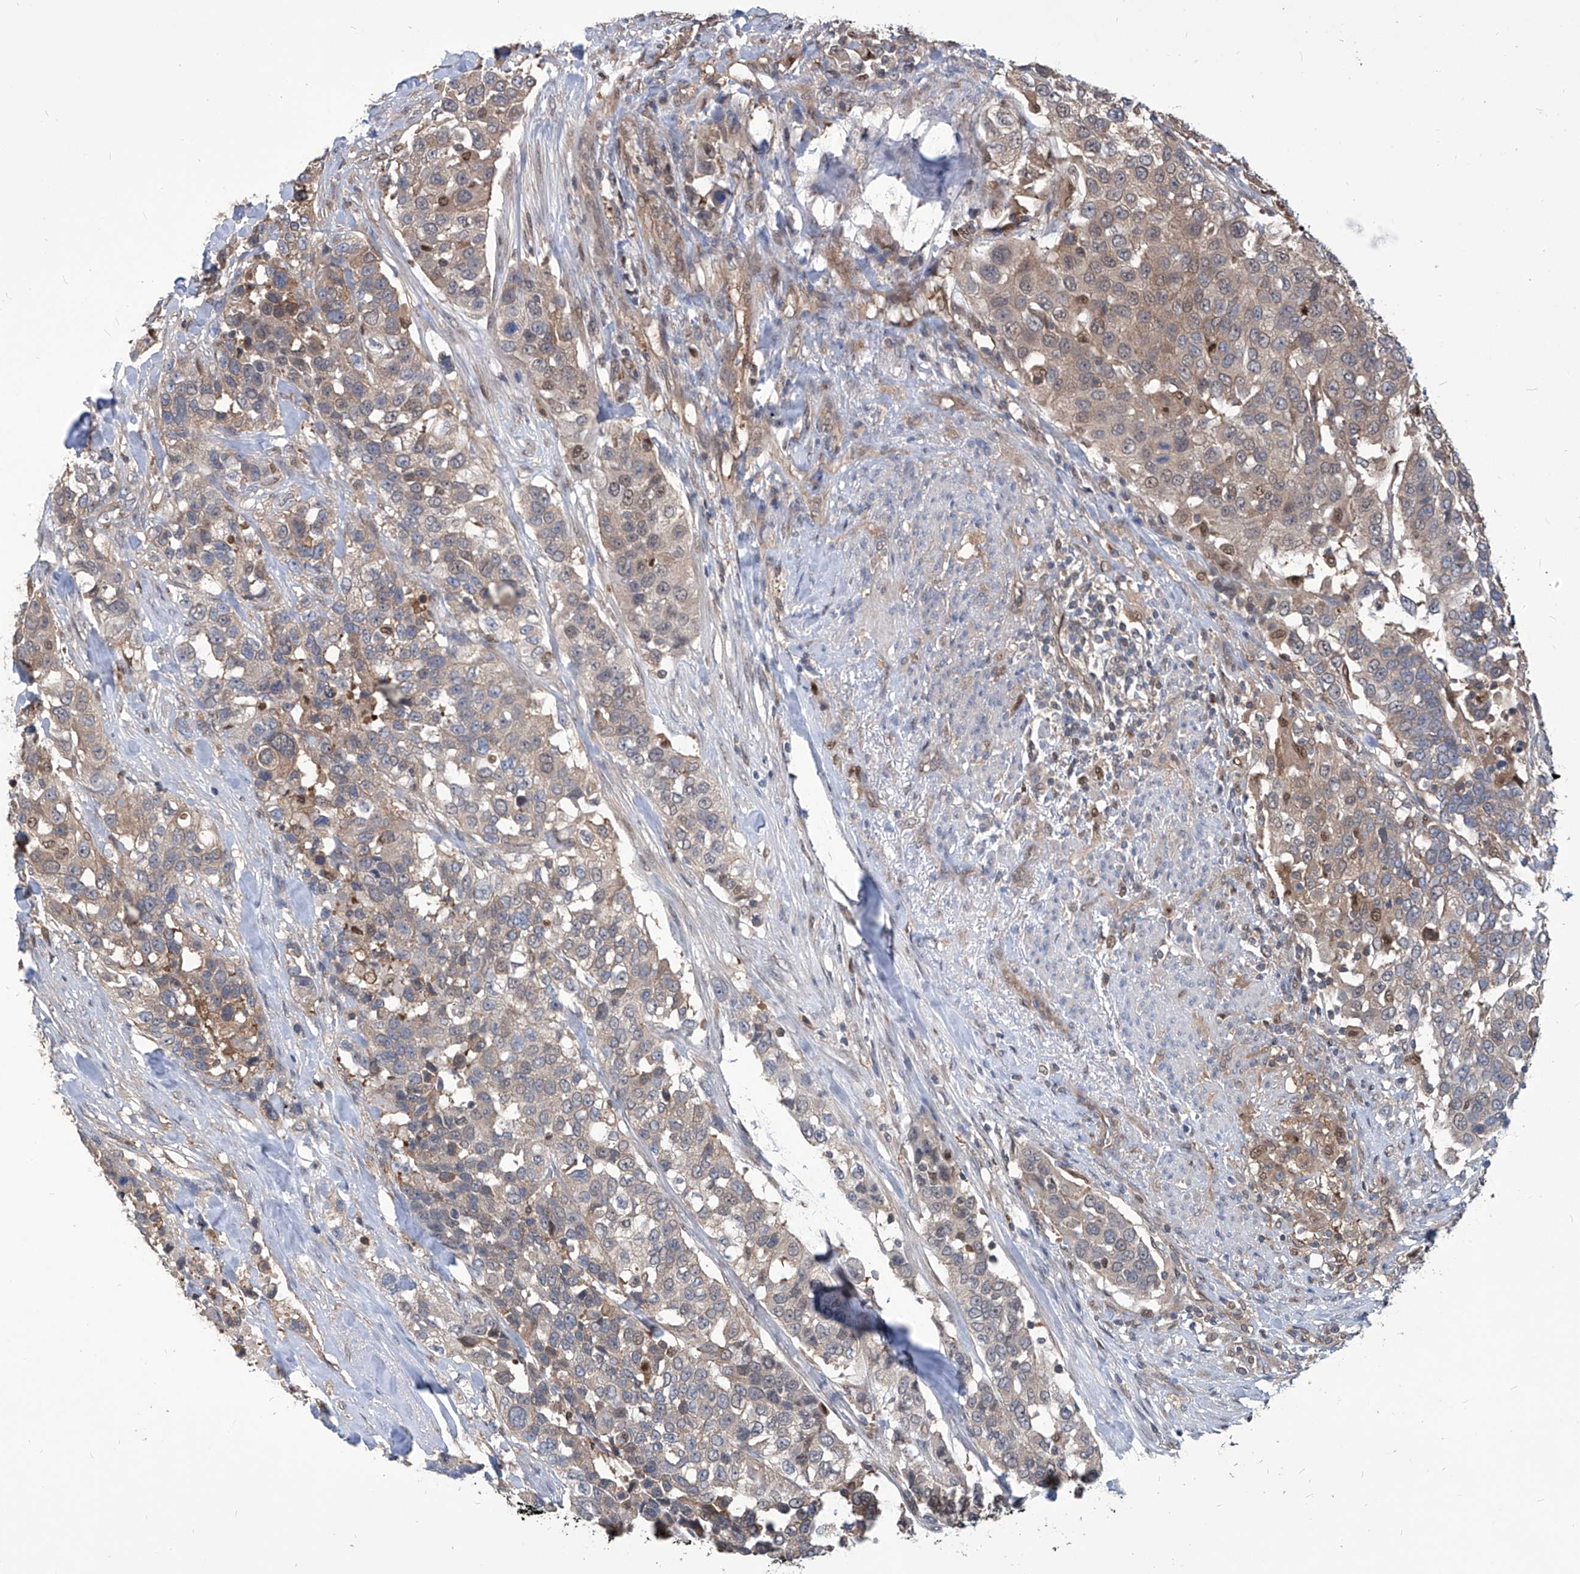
{"staining": {"intensity": "weak", "quantity": ">75%", "location": "cytoplasmic/membranous"}, "tissue": "urothelial cancer", "cell_type": "Tumor cells", "image_type": "cancer", "snomed": [{"axis": "morphology", "description": "Urothelial carcinoma, High grade"}, {"axis": "topography", "description": "Urinary bladder"}], "caption": "Protein expression by immunohistochemistry demonstrates weak cytoplasmic/membranous expression in about >75% of tumor cells in urothelial carcinoma (high-grade). The protein of interest is stained brown, and the nuclei are stained in blue (DAB (3,3'-diaminobenzidine) IHC with brightfield microscopy, high magnification).", "gene": "PSMB1", "patient": {"sex": "female", "age": 80}}